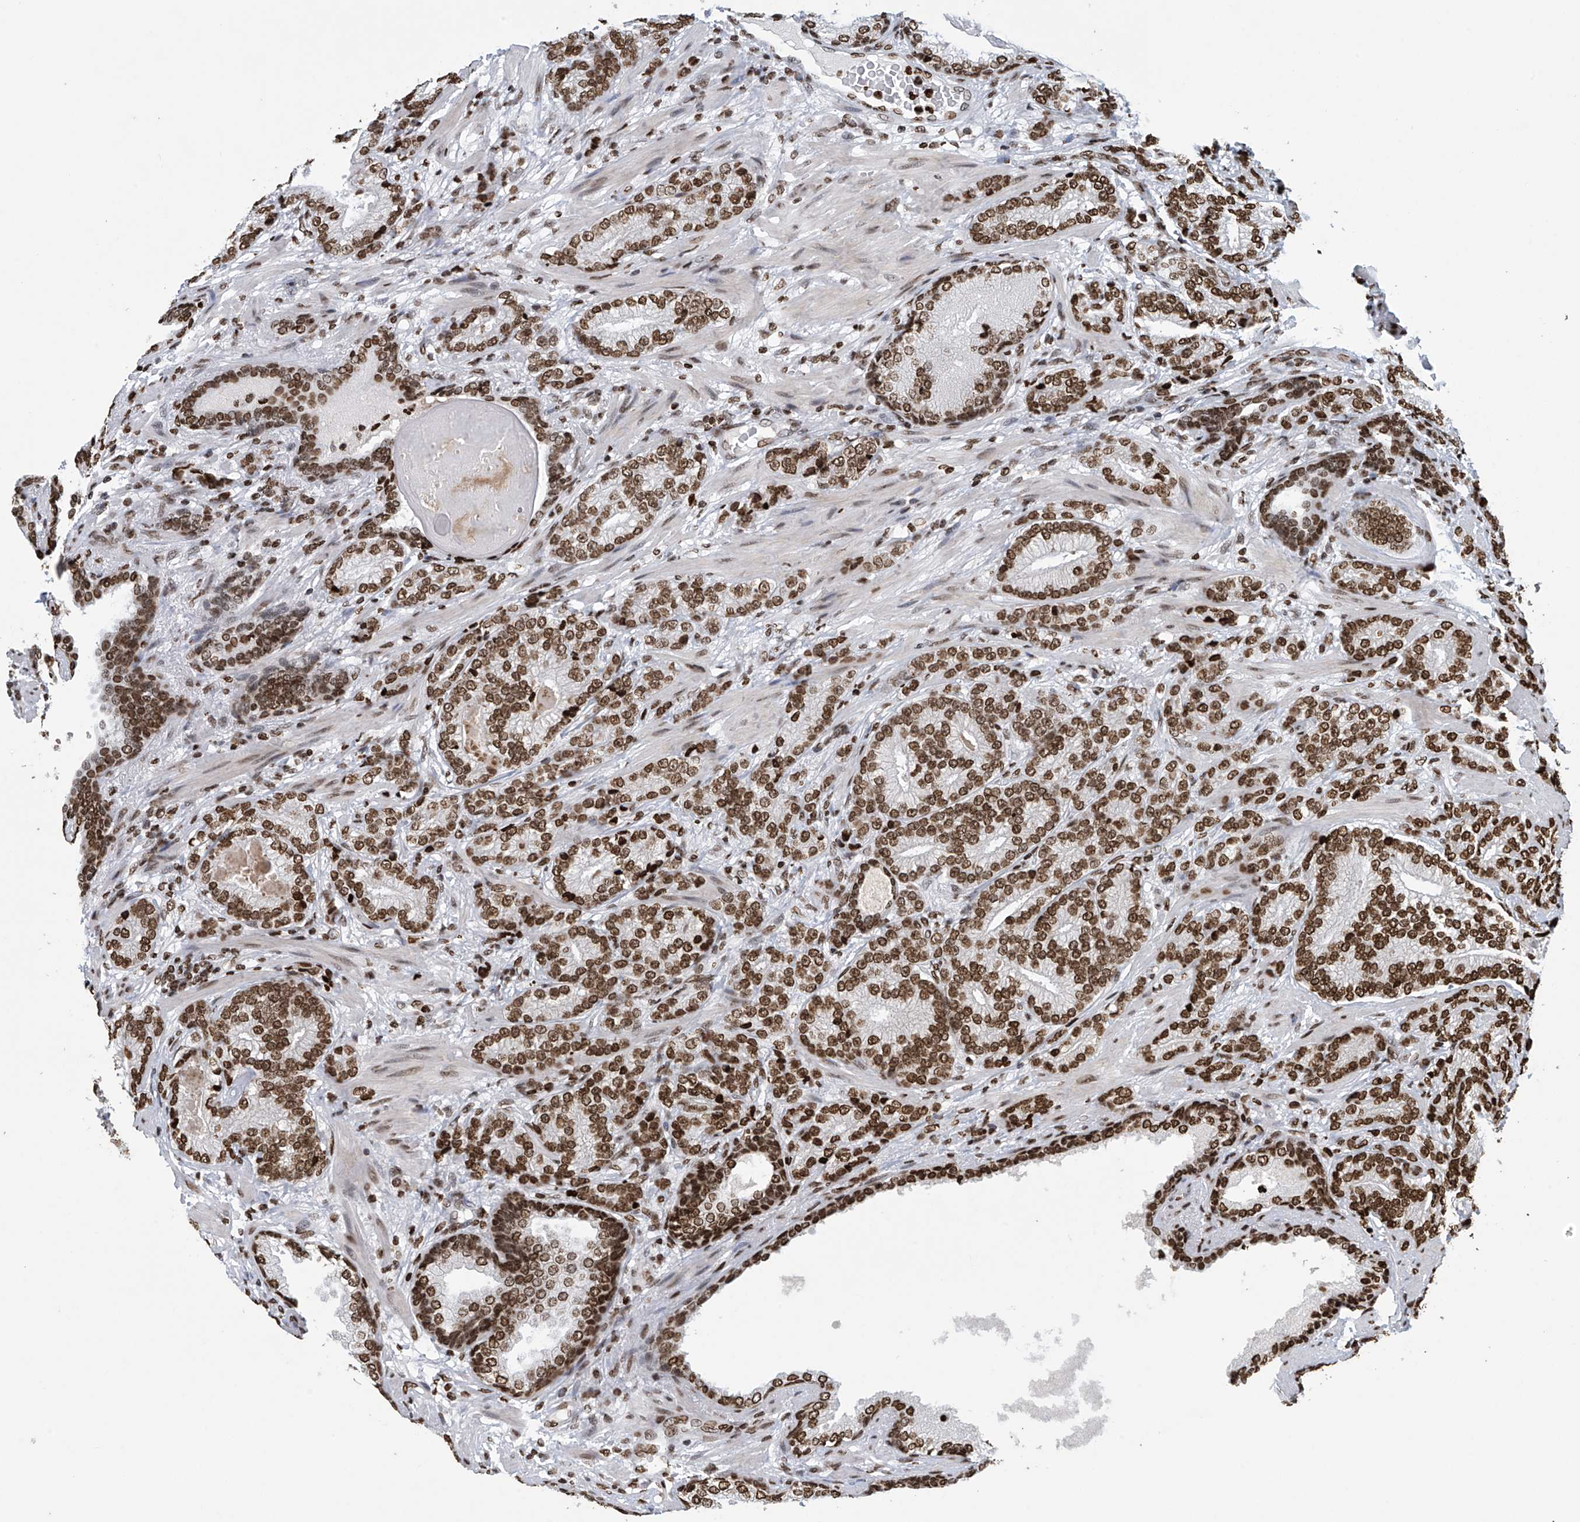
{"staining": {"intensity": "strong", "quantity": ">75%", "location": "nuclear"}, "tissue": "prostate cancer", "cell_type": "Tumor cells", "image_type": "cancer", "snomed": [{"axis": "morphology", "description": "Adenocarcinoma, High grade"}, {"axis": "topography", "description": "Prostate"}], "caption": "Immunohistochemical staining of high-grade adenocarcinoma (prostate) displays high levels of strong nuclear protein expression in approximately >75% of tumor cells. (DAB (3,3'-diaminobenzidine) = brown stain, brightfield microscopy at high magnification).", "gene": "H4C16", "patient": {"sex": "male", "age": 61}}